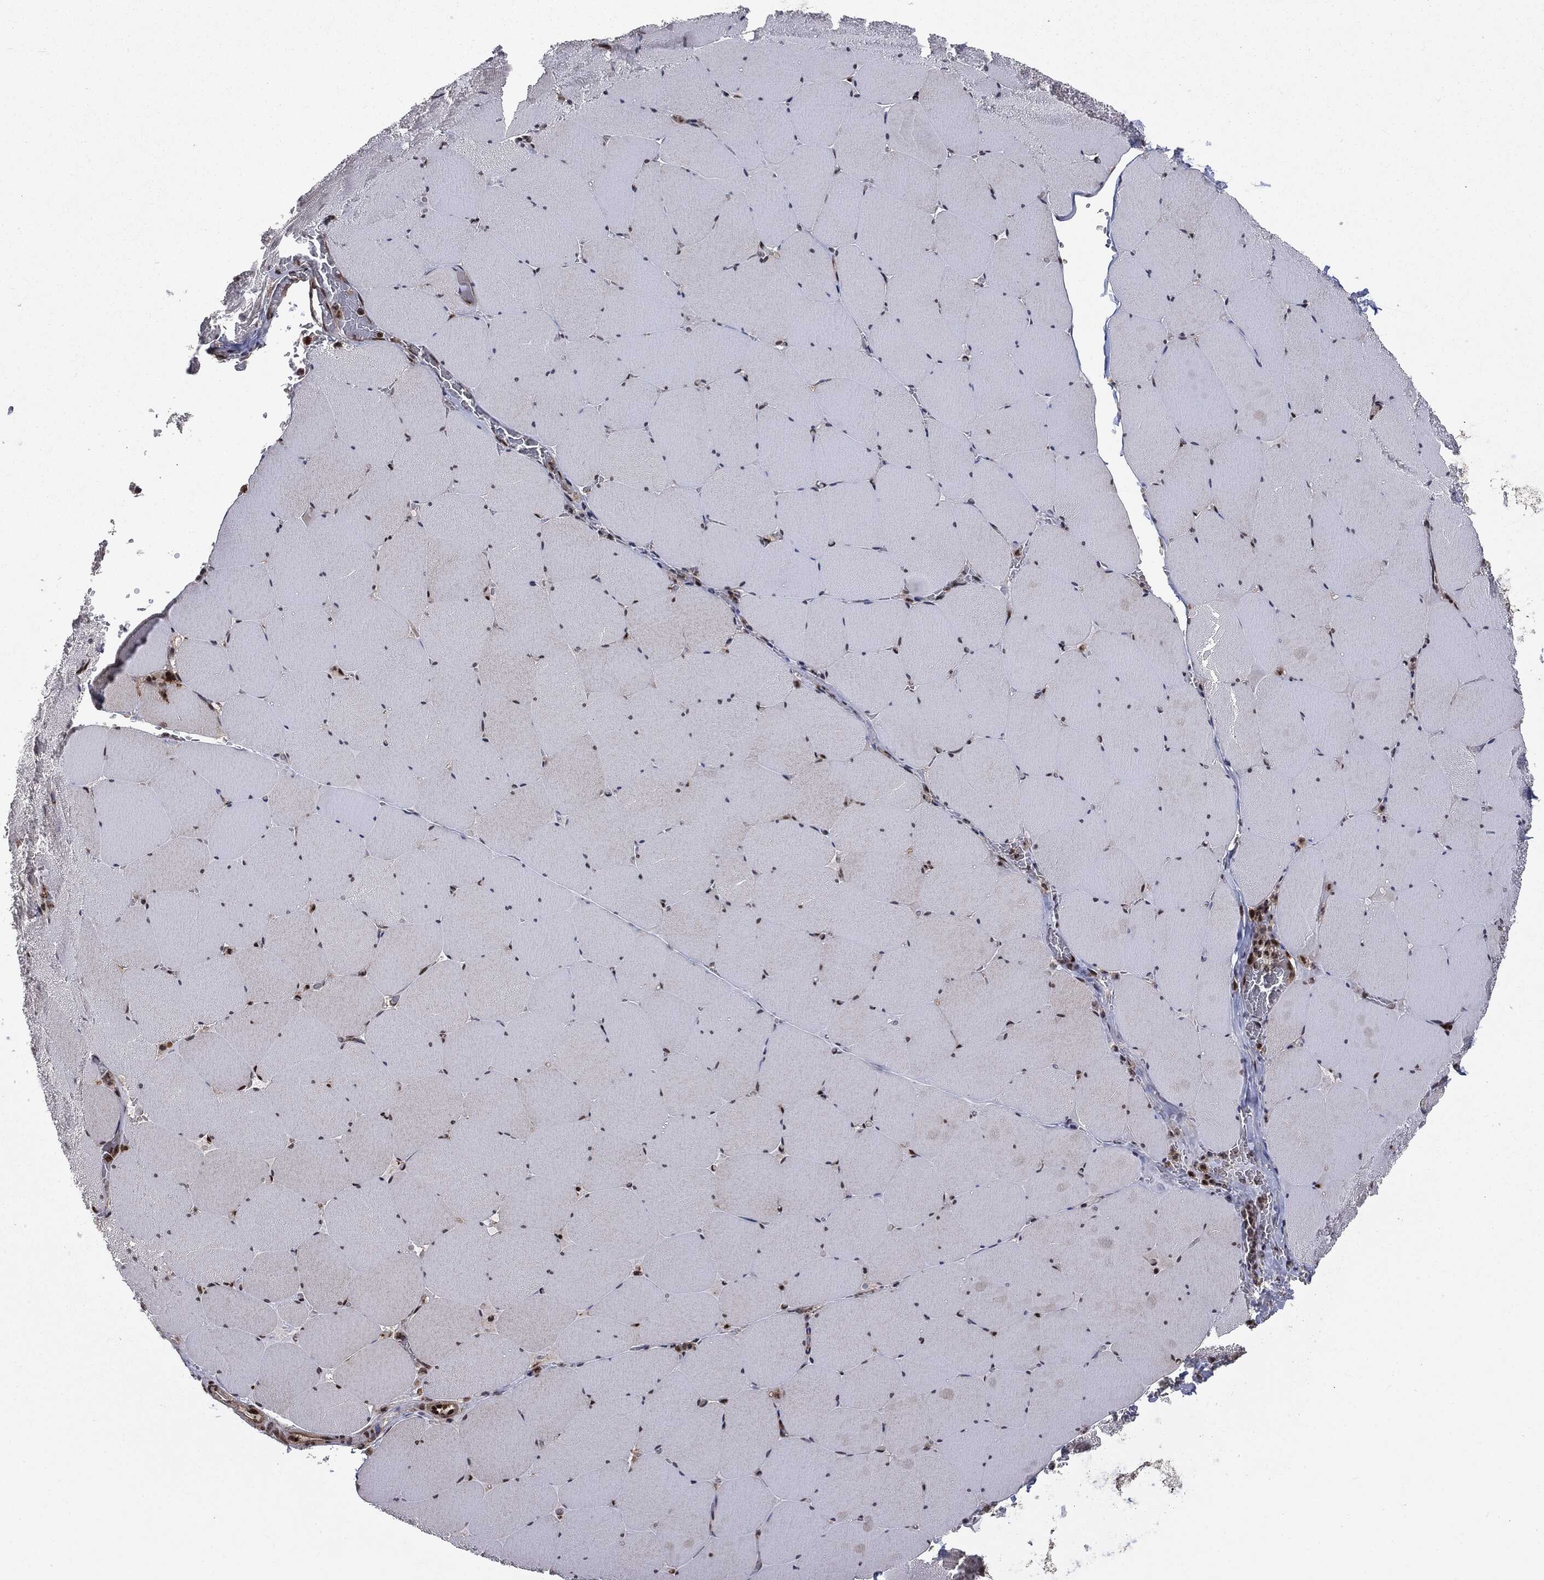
{"staining": {"intensity": "moderate", "quantity": "25%-75%", "location": "nuclear"}, "tissue": "skeletal muscle", "cell_type": "Myocytes", "image_type": "normal", "snomed": [{"axis": "morphology", "description": "Normal tissue, NOS"}, {"axis": "morphology", "description": "Malignant melanoma, Metastatic site"}, {"axis": "topography", "description": "Skeletal muscle"}], "caption": "Approximately 25%-75% of myocytes in normal skeletal muscle display moderate nuclear protein positivity as visualized by brown immunohistochemical staining.", "gene": "PTPA", "patient": {"sex": "male", "age": 50}}